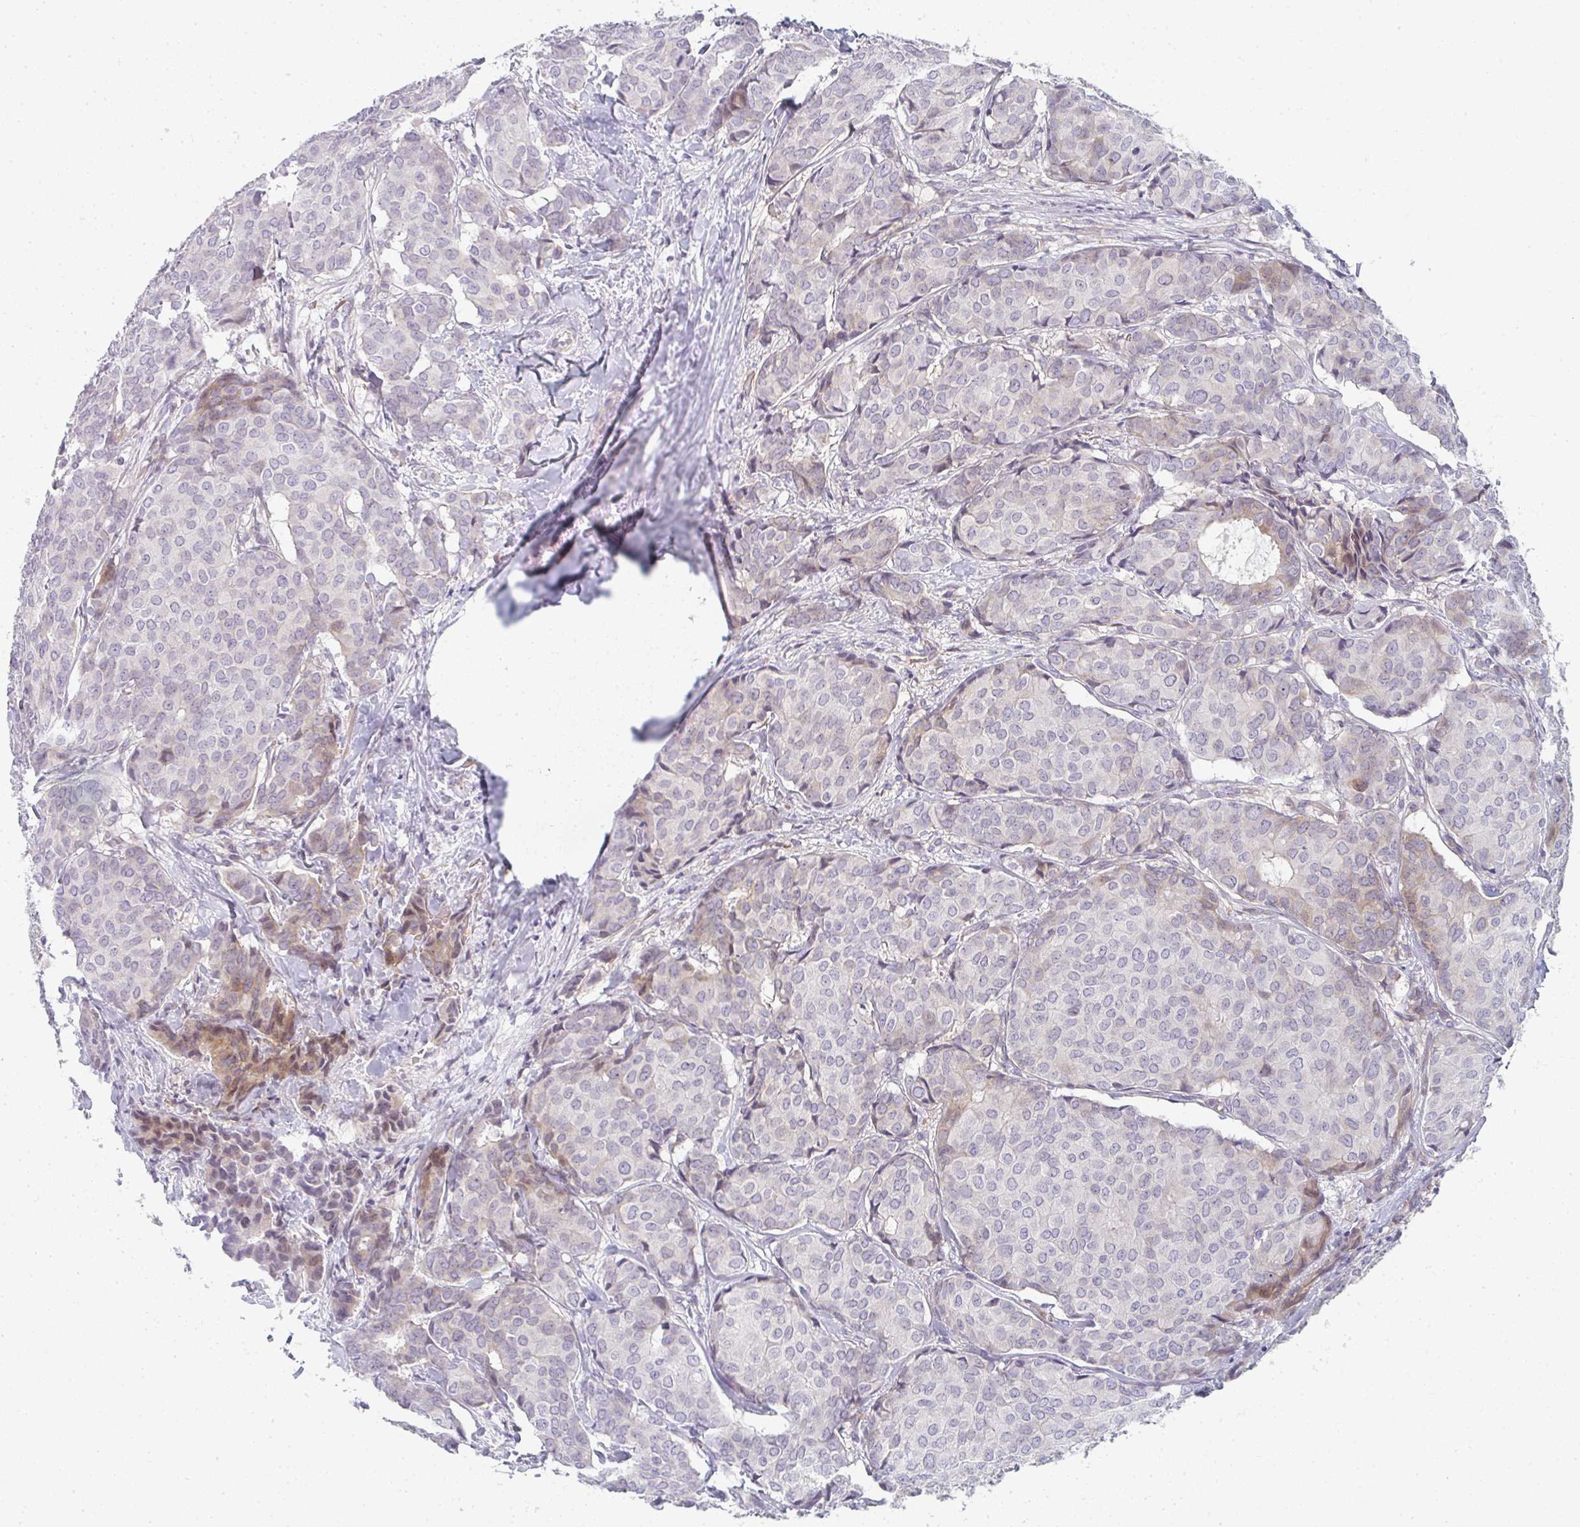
{"staining": {"intensity": "moderate", "quantity": "<25%", "location": "cytoplasmic/membranous,nuclear"}, "tissue": "breast cancer", "cell_type": "Tumor cells", "image_type": "cancer", "snomed": [{"axis": "morphology", "description": "Duct carcinoma"}, {"axis": "topography", "description": "Breast"}], "caption": "Breast invasive ductal carcinoma tissue demonstrates moderate cytoplasmic/membranous and nuclear expression in about <25% of tumor cells, visualized by immunohistochemistry.", "gene": "NEU2", "patient": {"sex": "female", "age": 75}}